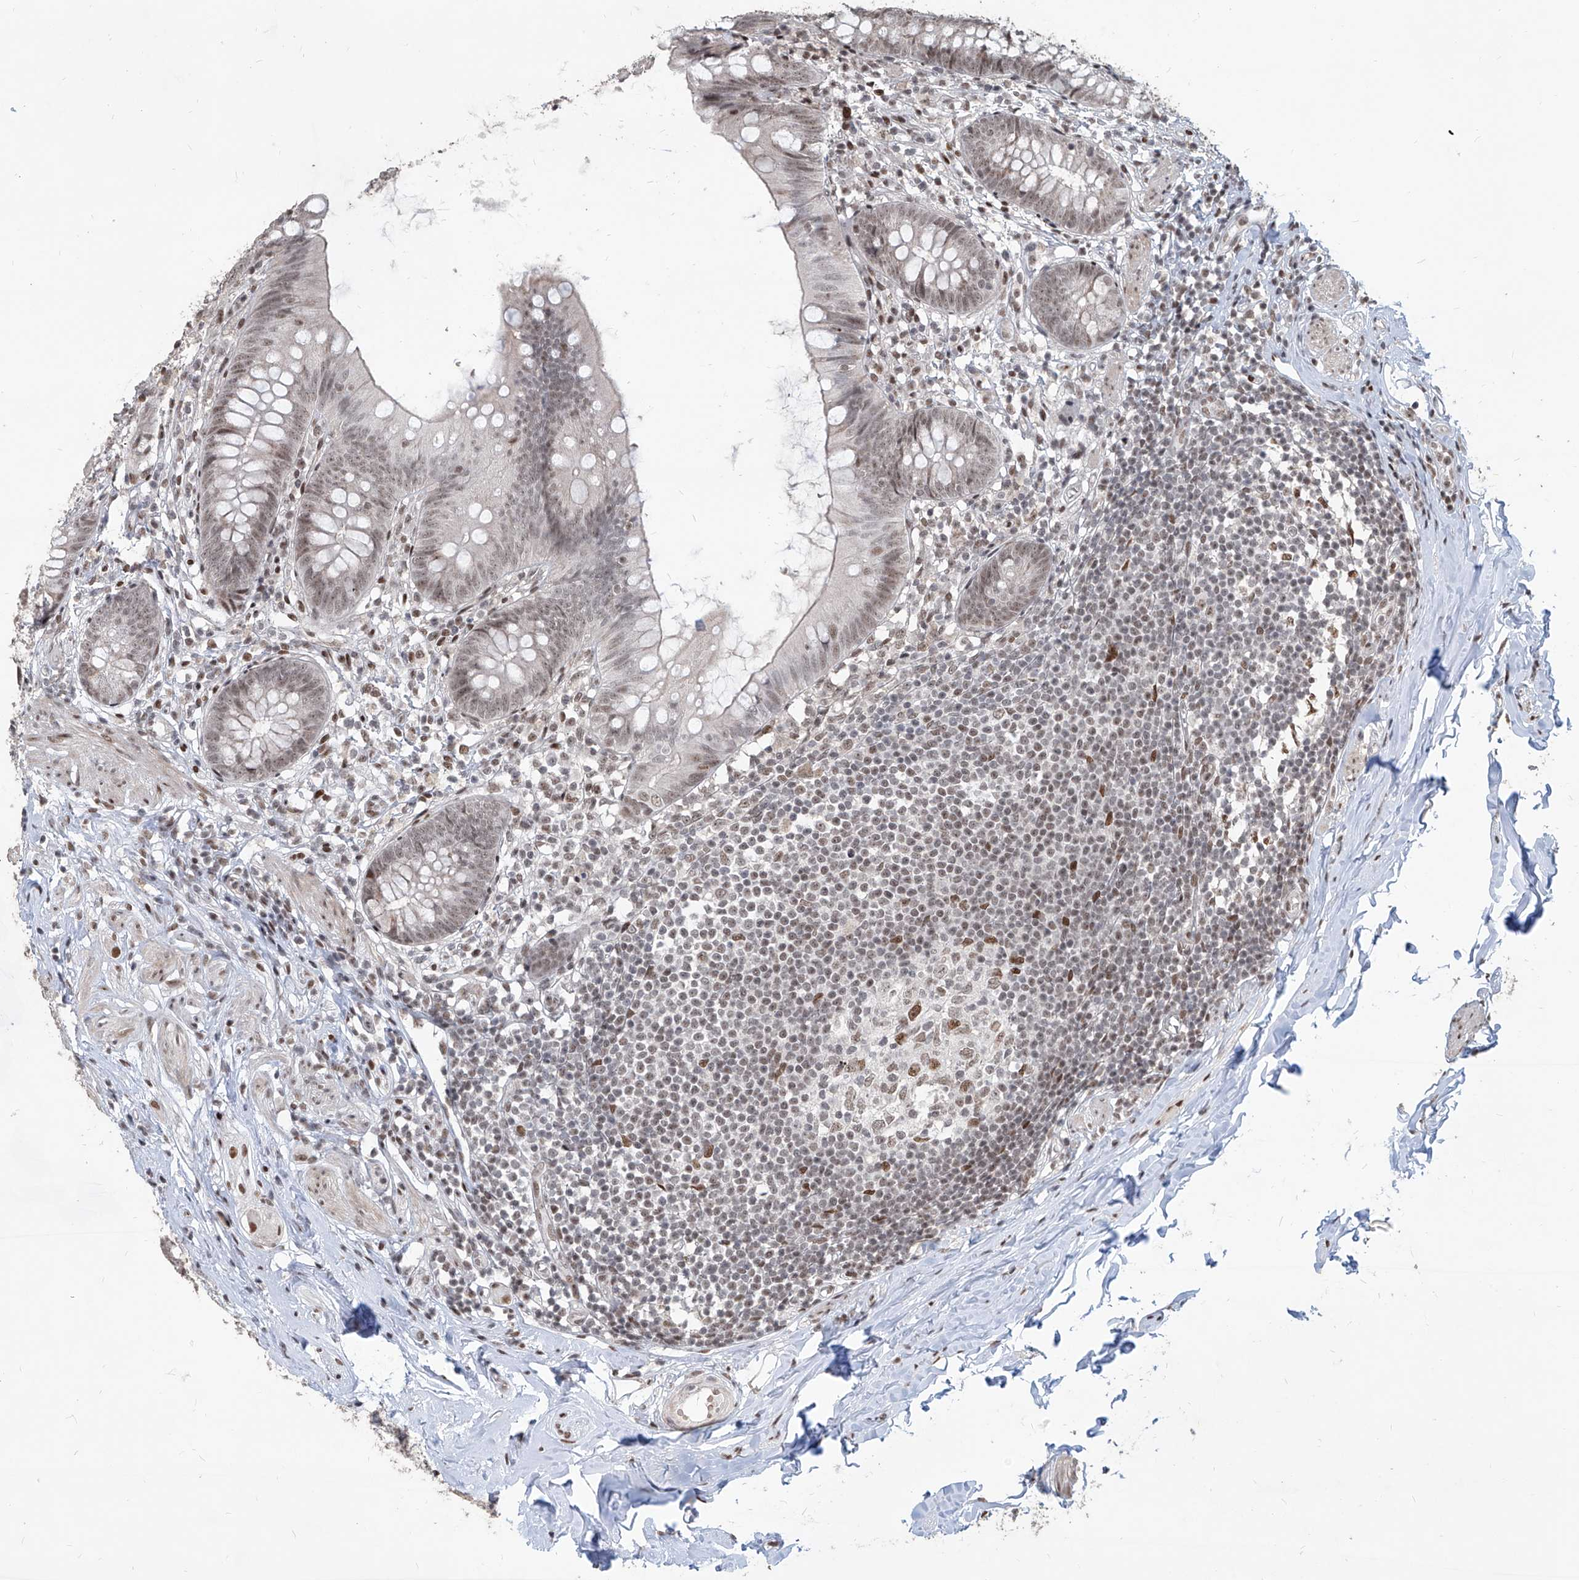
{"staining": {"intensity": "weak", "quantity": "25%-75%", "location": "nuclear"}, "tissue": "appendix", "cell_type": "Glandular cells", "image_type": "normal", "snomed": [{"axis": "morphology", "description": "Normal tissue, NOS"}, {"axis": "topography", "description": "Appendix"}], "caption": "Approximately 25%-75% of glandular cells in benign human appendix display weak nuclear protein positivity as visualized by brown immunohistochemical staining.", "gene": "IRF2", "patient": {"sex": "female", "age": 62}}